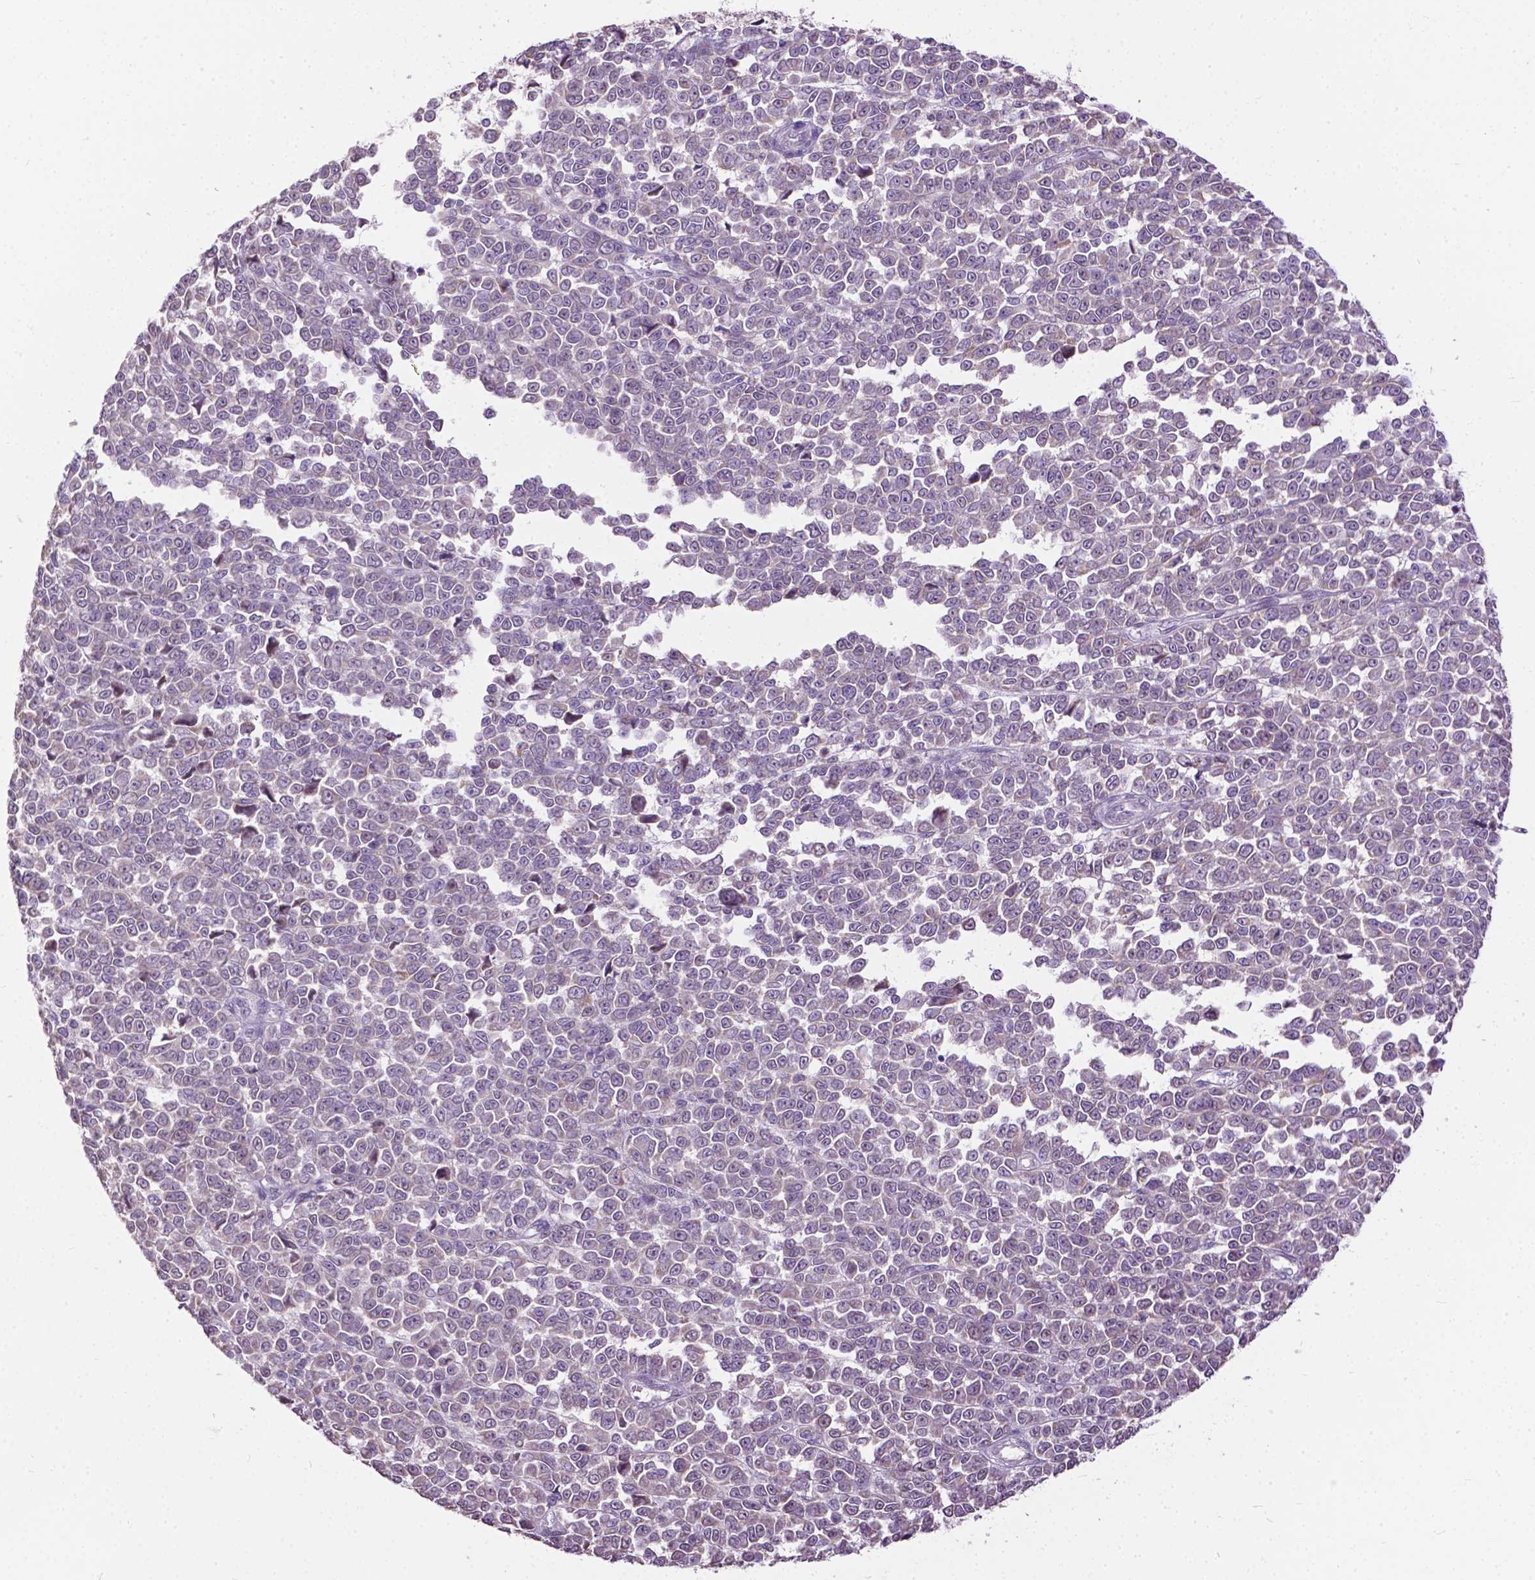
{"staining": {"intensity": "weak", "quantity": "<25%", "location": "cytoplasmic/membranous"}, "tissue": "melanoma", "cell_type": "Tumor cells", "image_type": "cancer", "snomed": [{"axis": "morphology", "description": "Malignant melanoma, NOS"}, {"axis": "topography", "description": "Skin"}], "caption": "The image shows no significant positivity in tumor cells of melanoma.", "gene": "TTC9B", "patient": {"sex": "female", "age": 95}}